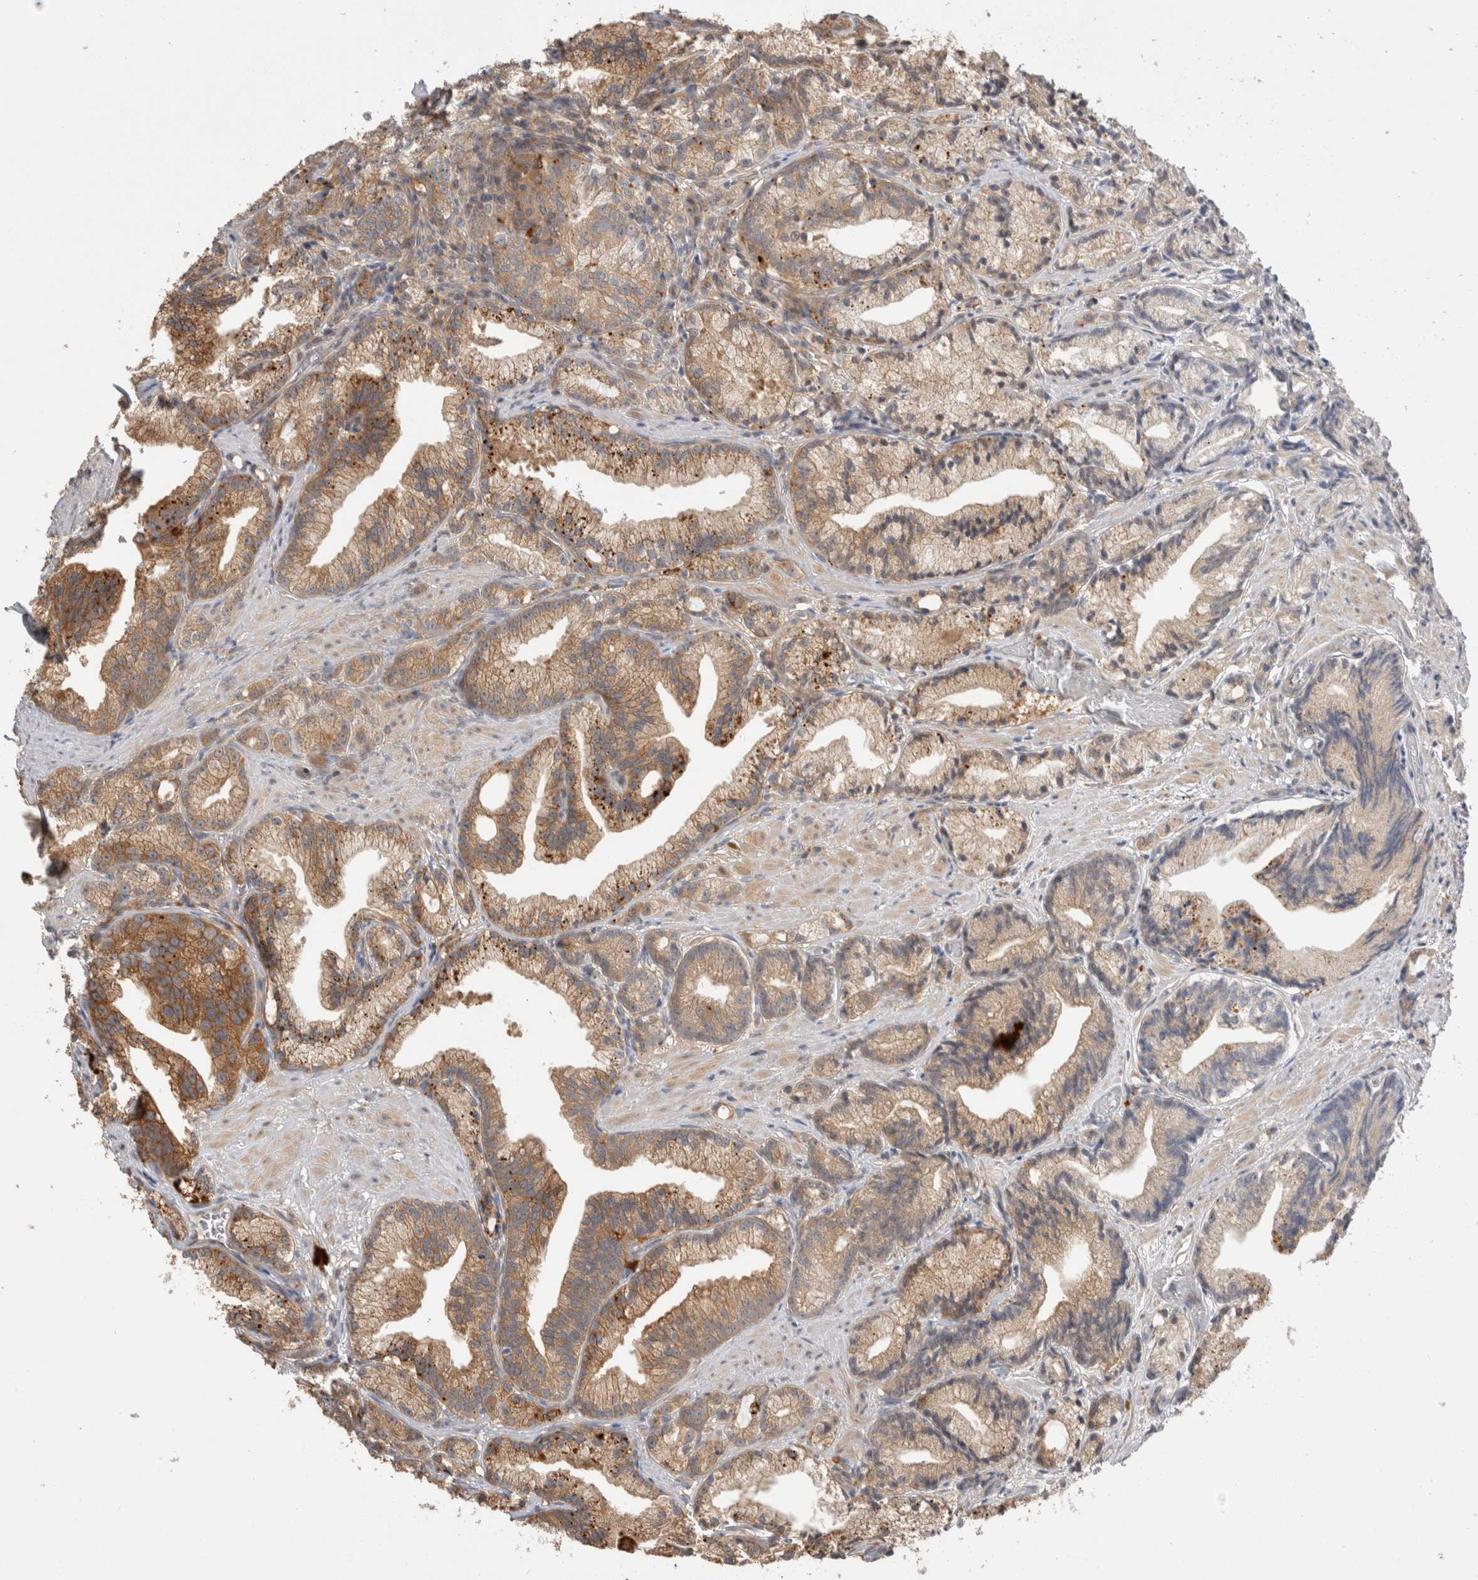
{"staining": {"intensity": "moderate", "quantity": ">75%", "location": "cytoplasmic/membranous"}, "tissue": "prostate cancer", "cell_type": "Tumor cells", "image_type": "cancer", "snomed": [{"axis": "morphology", "description": "Adenocarcinoma, Low grade"}, {"axis": "topography", "description": "Prostate"}], "caption": "IHC histopathology image of neoplastic tissue: adenocarcinoma (low-grade) (prostate) stained using IHC reveals medium levels of moderate protein expression localized specifically in the cytoplasmic/membranous of tumor cells, appearing as a cytoplasmic/membranous brown color.", "gene": "VPS28", "patient": {"sex": "male", "age": 89}}